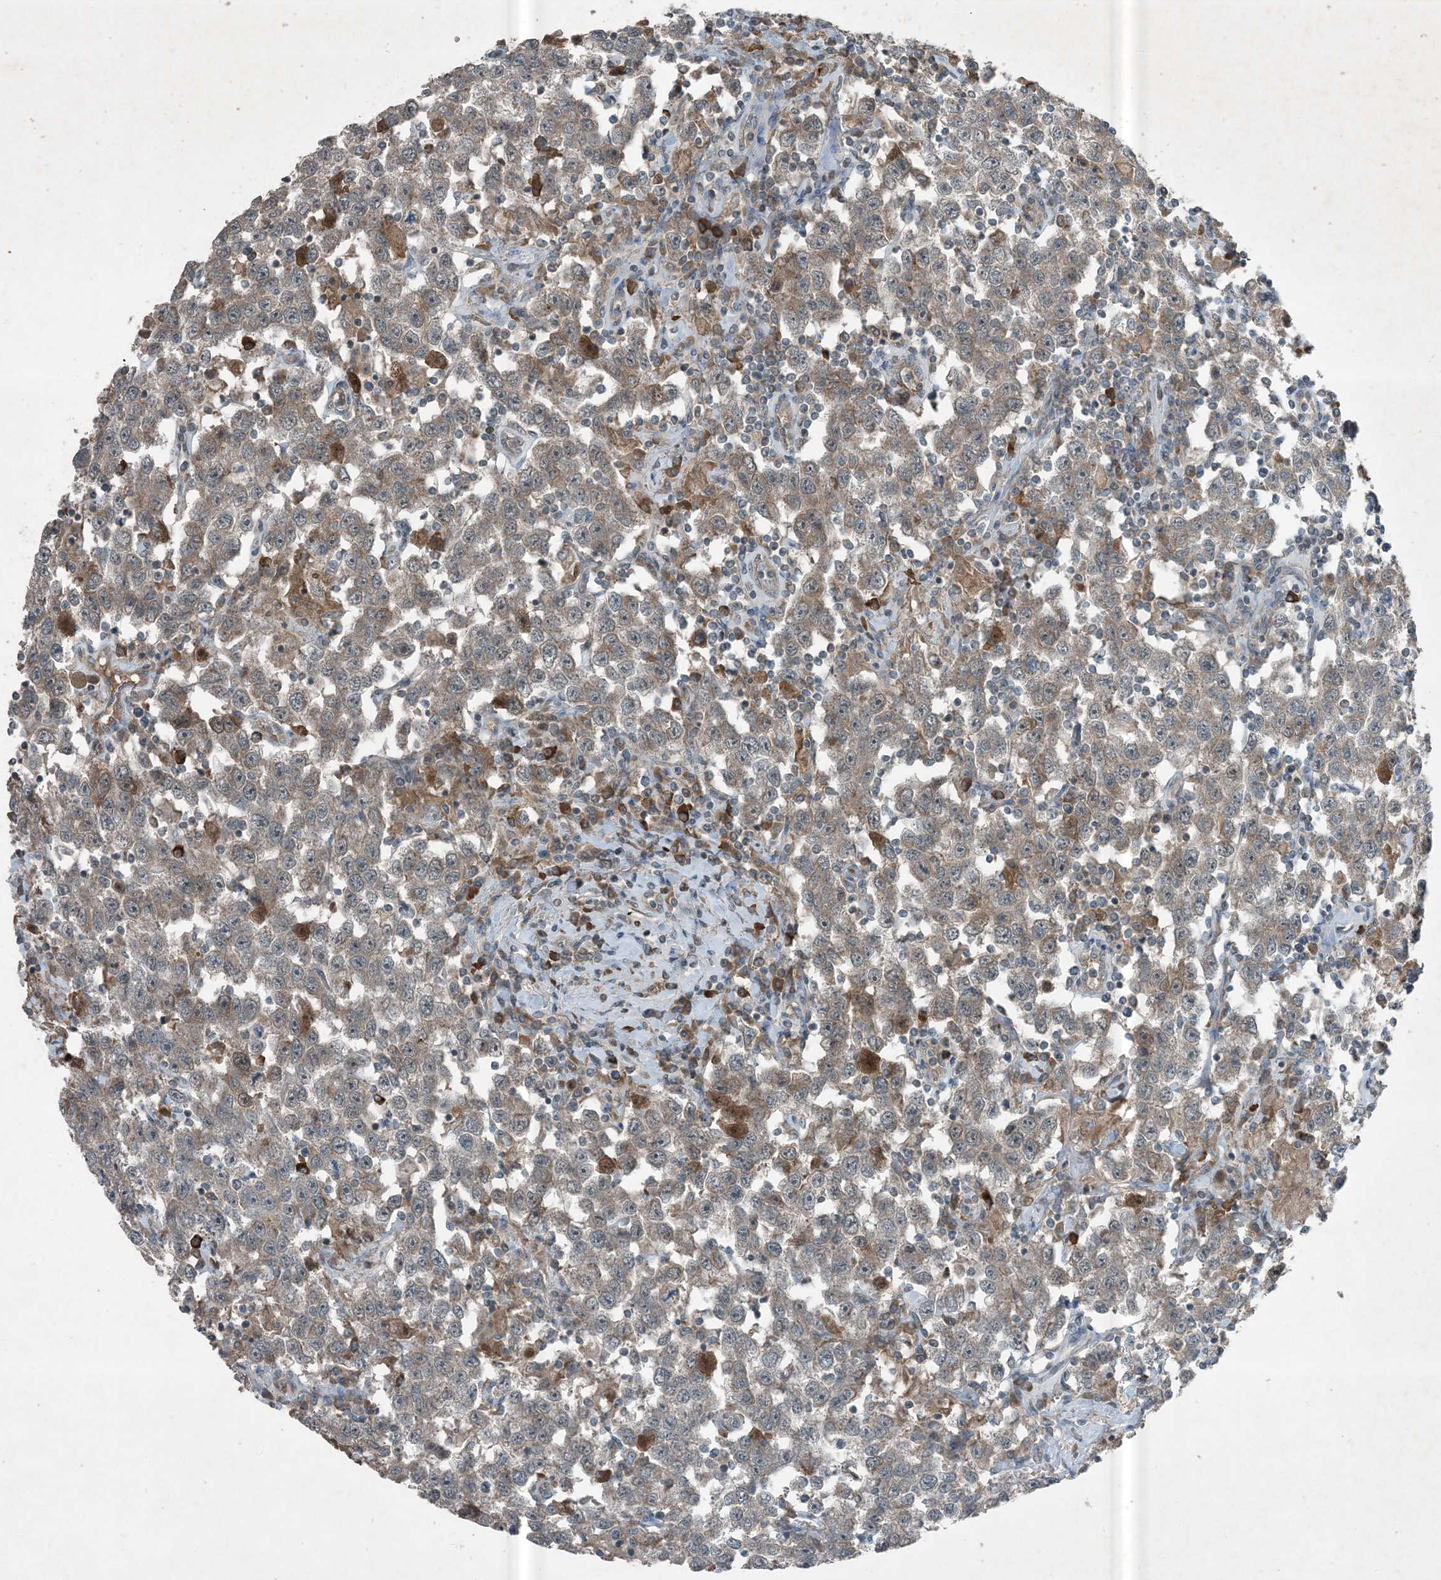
{"staining": {"intensity": "weak", "quantity": ">75%", "location": "cytoplasmic/membranous"}, "tissue": "testis cancer", "cell_type": "Tumor cells", "image_type": "cancer", "snomed": [{"axis": "morphology", "description": "Seminoma, NOS"}, {"axis": "topography", "description": "Testis"}], "caption": "This image shows IHC staining of human seminoma (testis), with low weak cytoplasmic/membranous expression in about >75% of tumor cells.", "gene": "MDN1", "patient": {"sex": "male", "age": 41}}